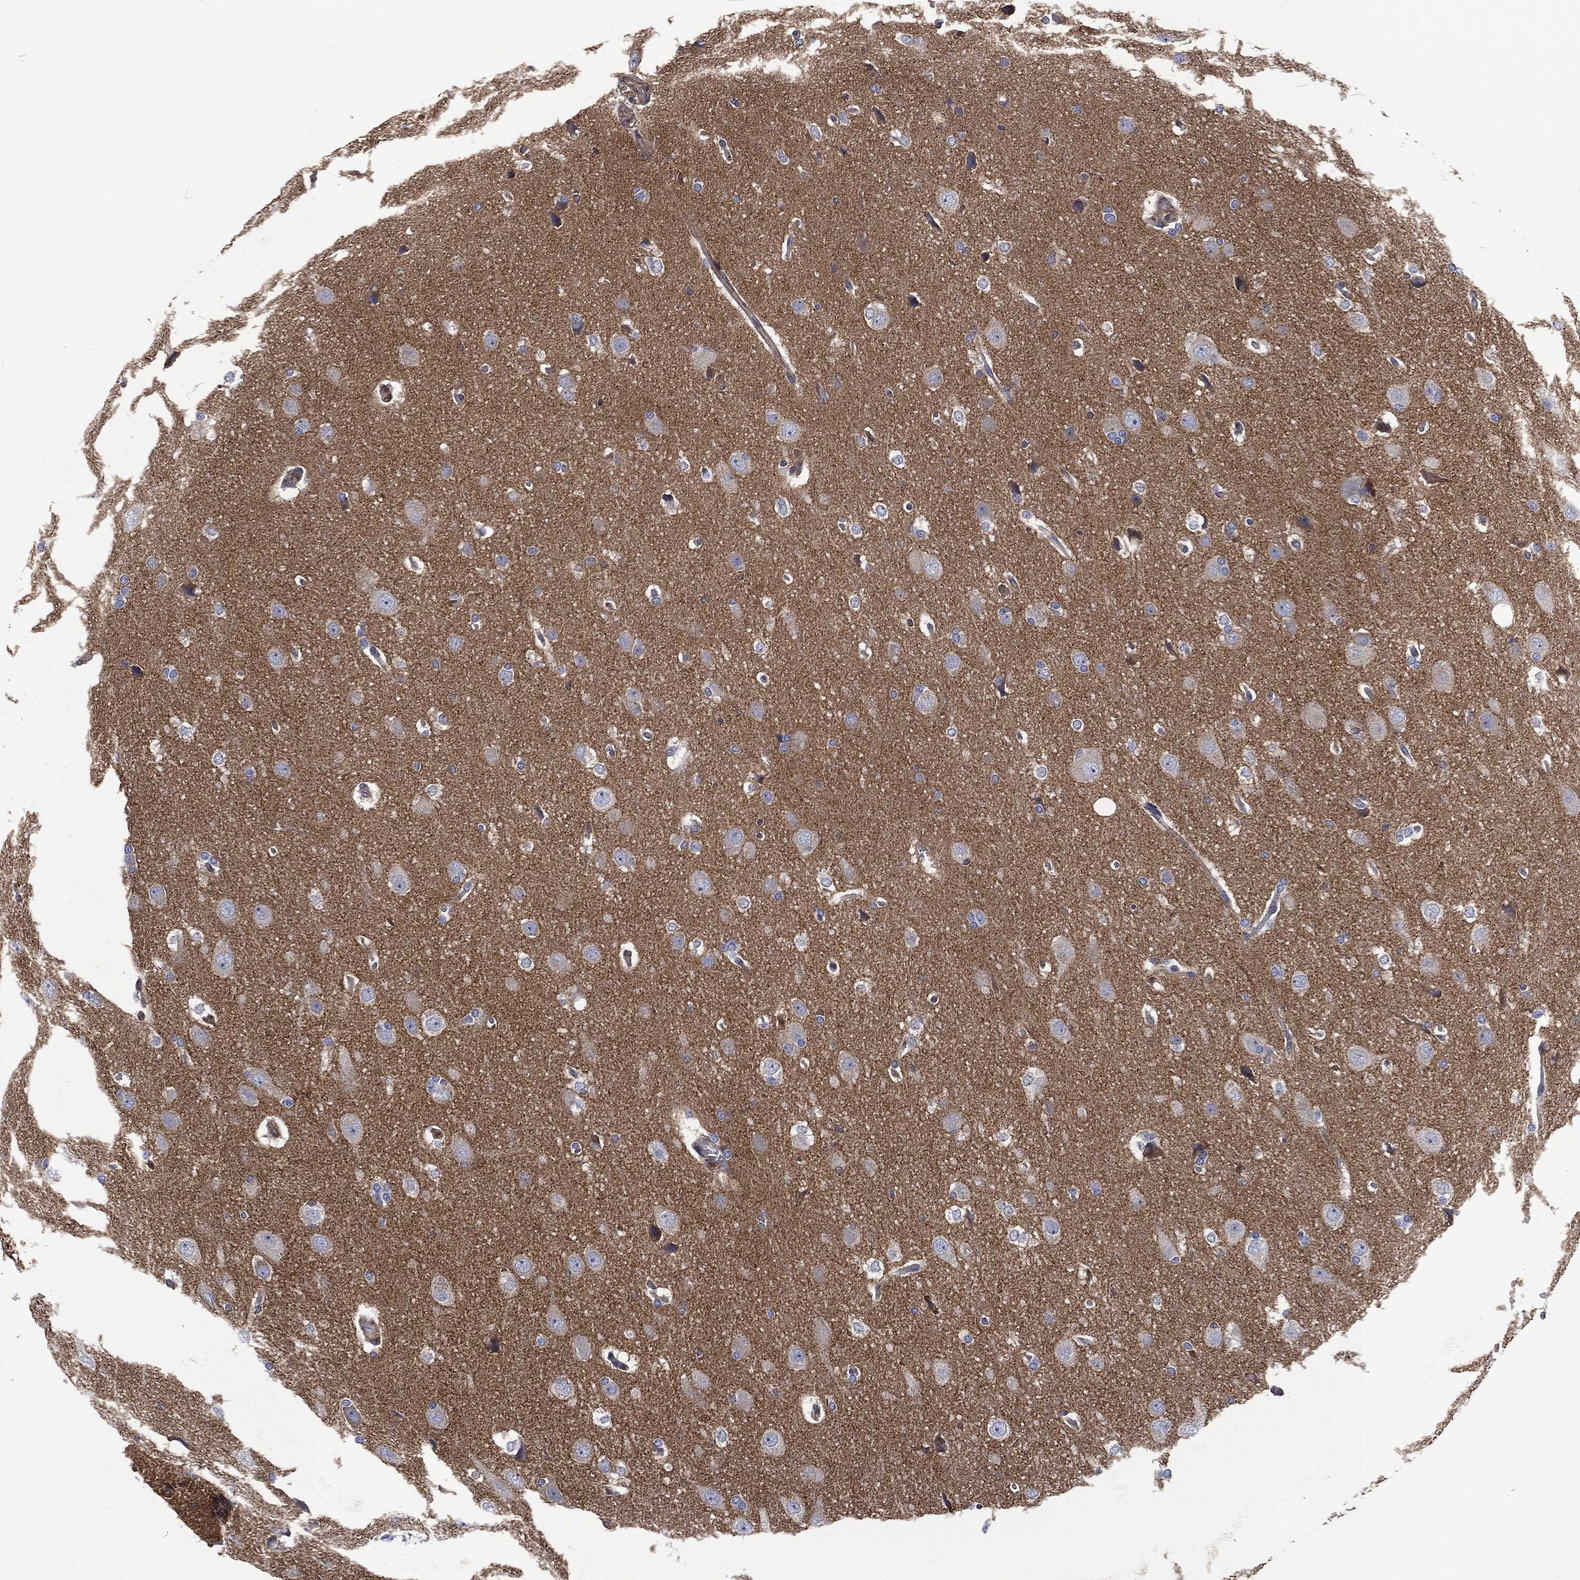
{"staining": {"intensity": "negative", "quantity": "none", "location": "none"}, "tissue": "glioma", "cell_type": "Tumor cells", "image_type": "cancer", "snomed": [{"axis": "morphology", "description": "Glioma, malignant, Low grade"}, {"axis": "topography", "description": "Brain"}], "caption": "High power microscopy micrograph of an immunohistochemistry photomicrograph of glioma, revealing no significant positivity in tumor cells.", "gene": "LGALS9", "patient": {"sex": "female", "age": 37}}